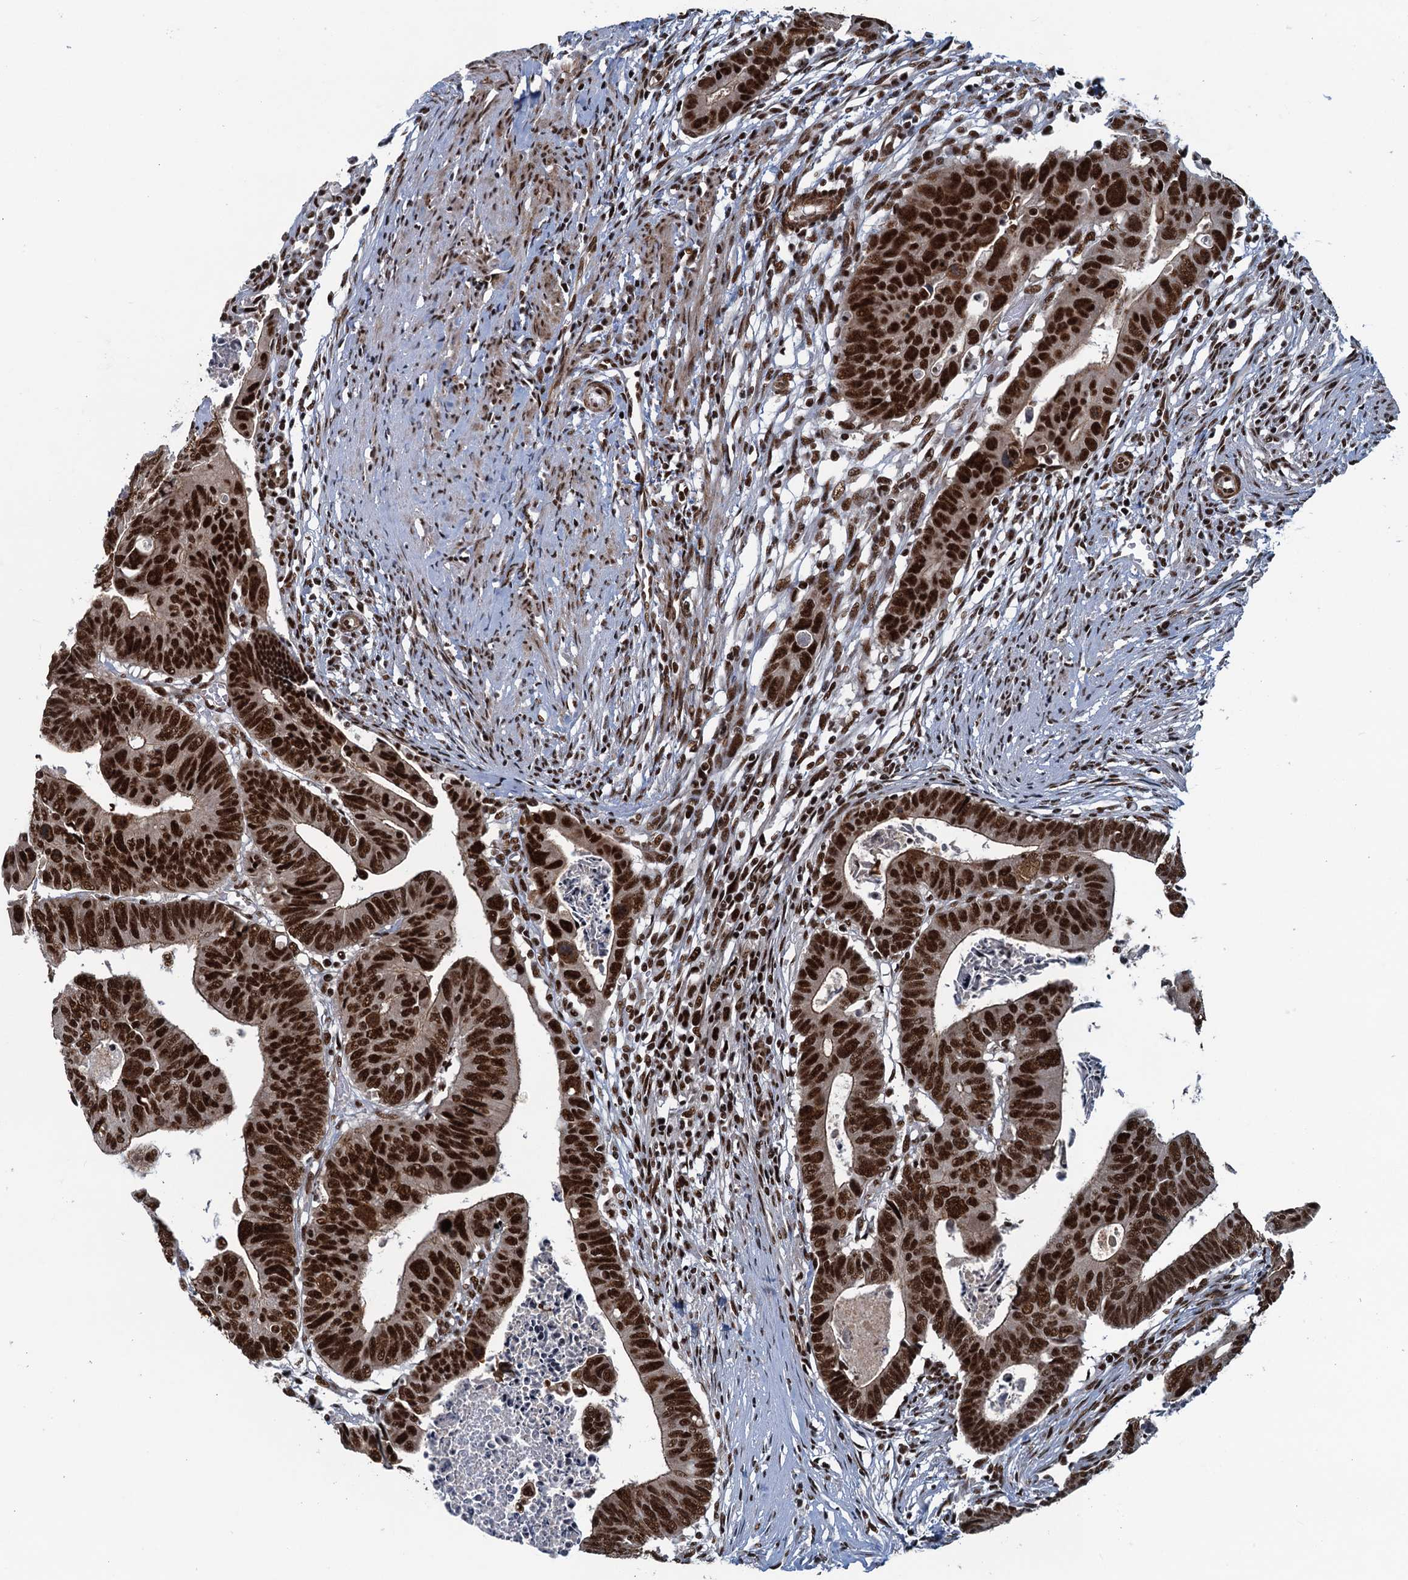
{"staining": {"intensity": "strong", "quantity": ">75%", "location": "nuclear"}, "tissue": "colorectal cancer", "cell_type": "Tumor cells", "image_type": "cancer", "snomed": [{"axis": "morphology", "description": "Adenocarcinoma, NOS"}, {"axis": "topography", "description": "Rectum"}], "caption": "Tumor cells reveal high levels of strong nuclear expression in about >75% of cells in human colorectal cancer.", "gene": "ZC3H18", "patient": {"sex": "female", "age": 65}}